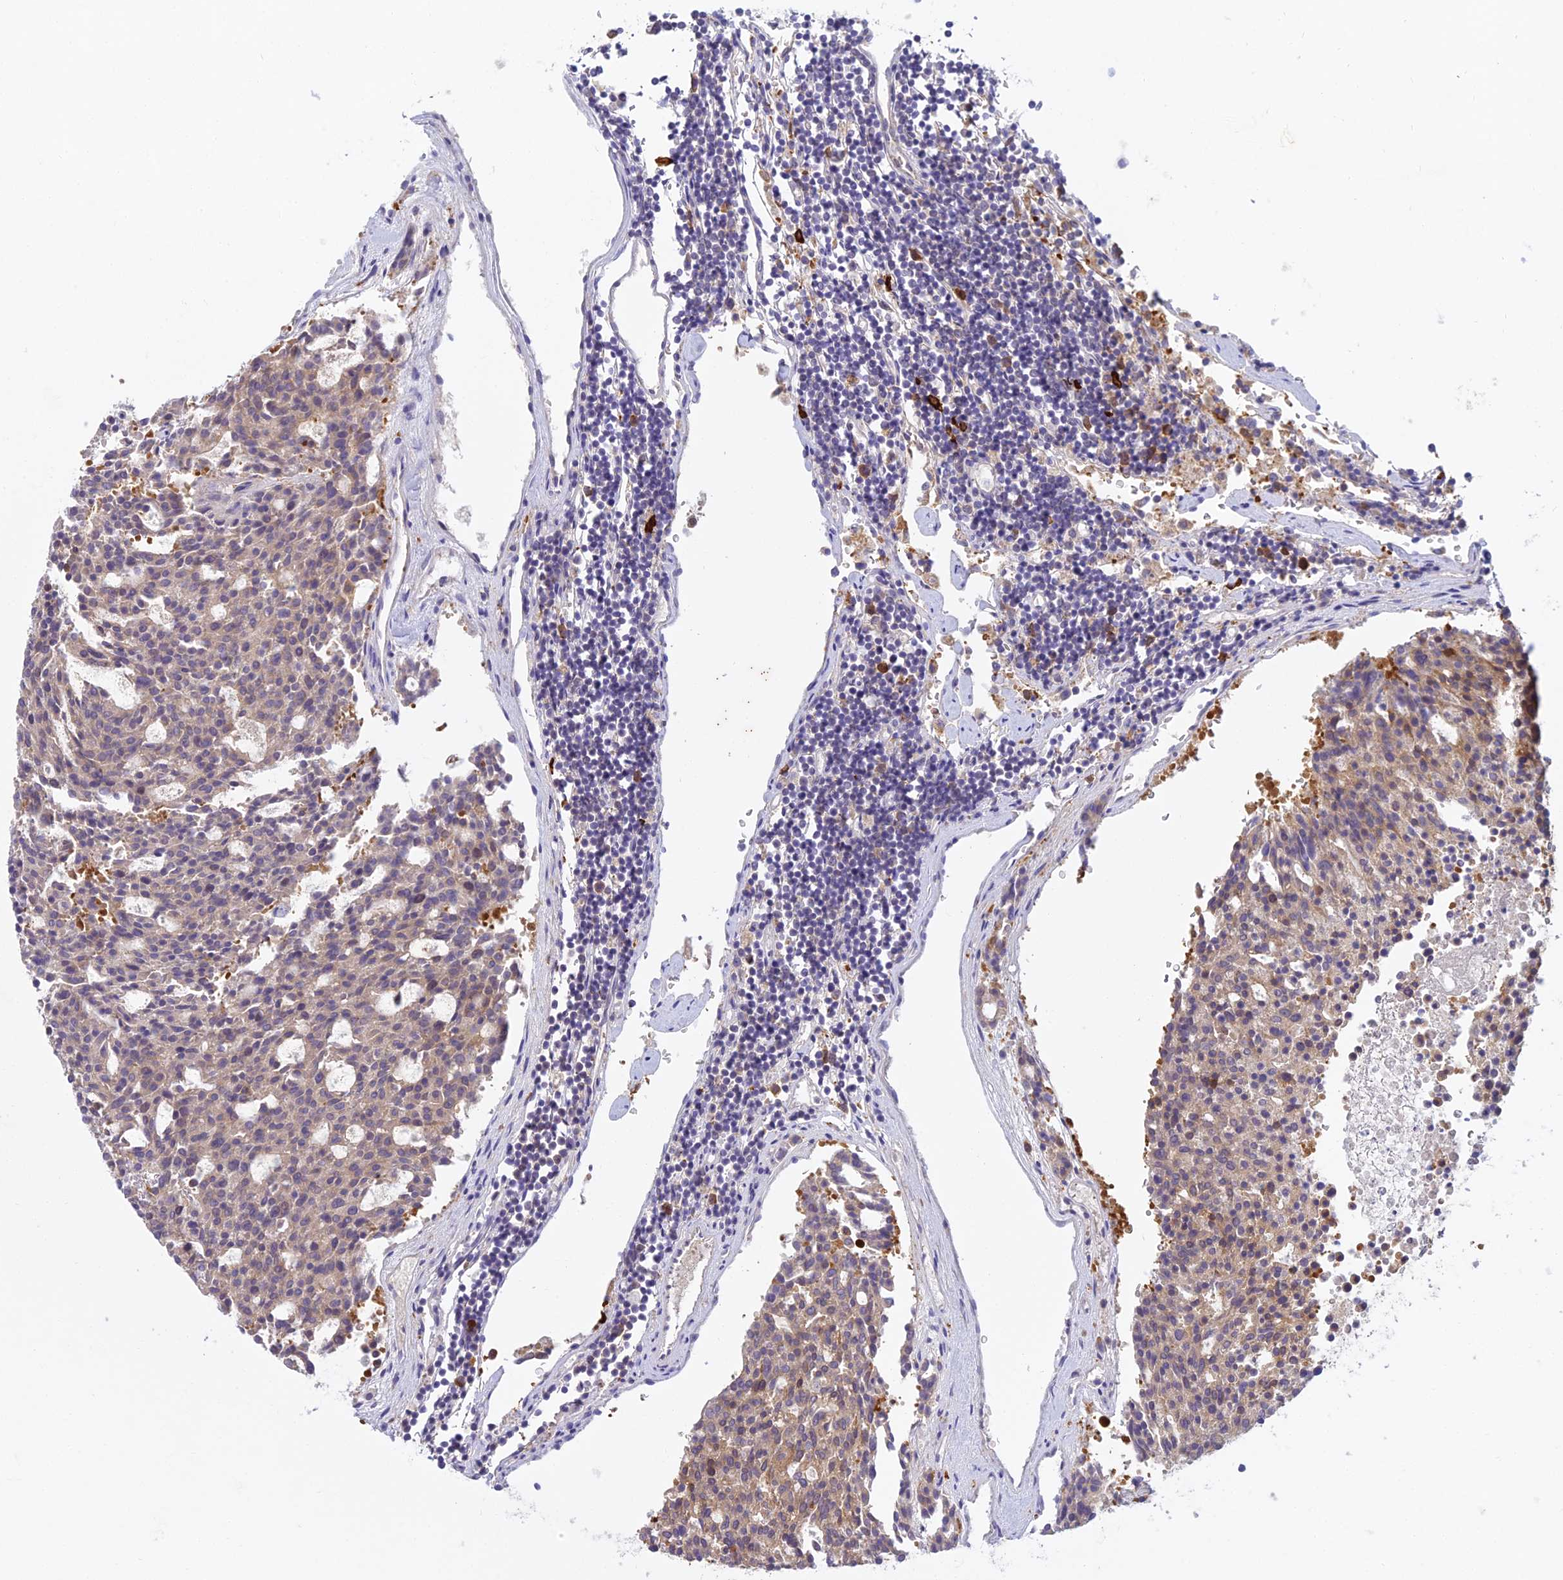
{"staining": {"intensity": "weak", "quantity": ">75%", "location": "cytoplasmic/membranous"}, "tissue": "carcinoid", "cell_type": "Tumor cells", "image_type": "cancer", "snomed": [{"axis": "morphology", "description": "Carcinoid, malignant, NOS"}, {"axis": "topography", "description": "Pancreas"}], "caption": "Immunohistochemistry (DAB) staining of carcinoid shows weak cytoplasmic/membranous protein positivity in about >75% of tumor cells. Using DAB (3,3'-diaminobenzidine) (brown) and hematoxylin (blue) stains, captured at high magnification using brightfield microscopy.", "gene": "UBE2G1", "patient": {"sex": "female", "age": 54}}